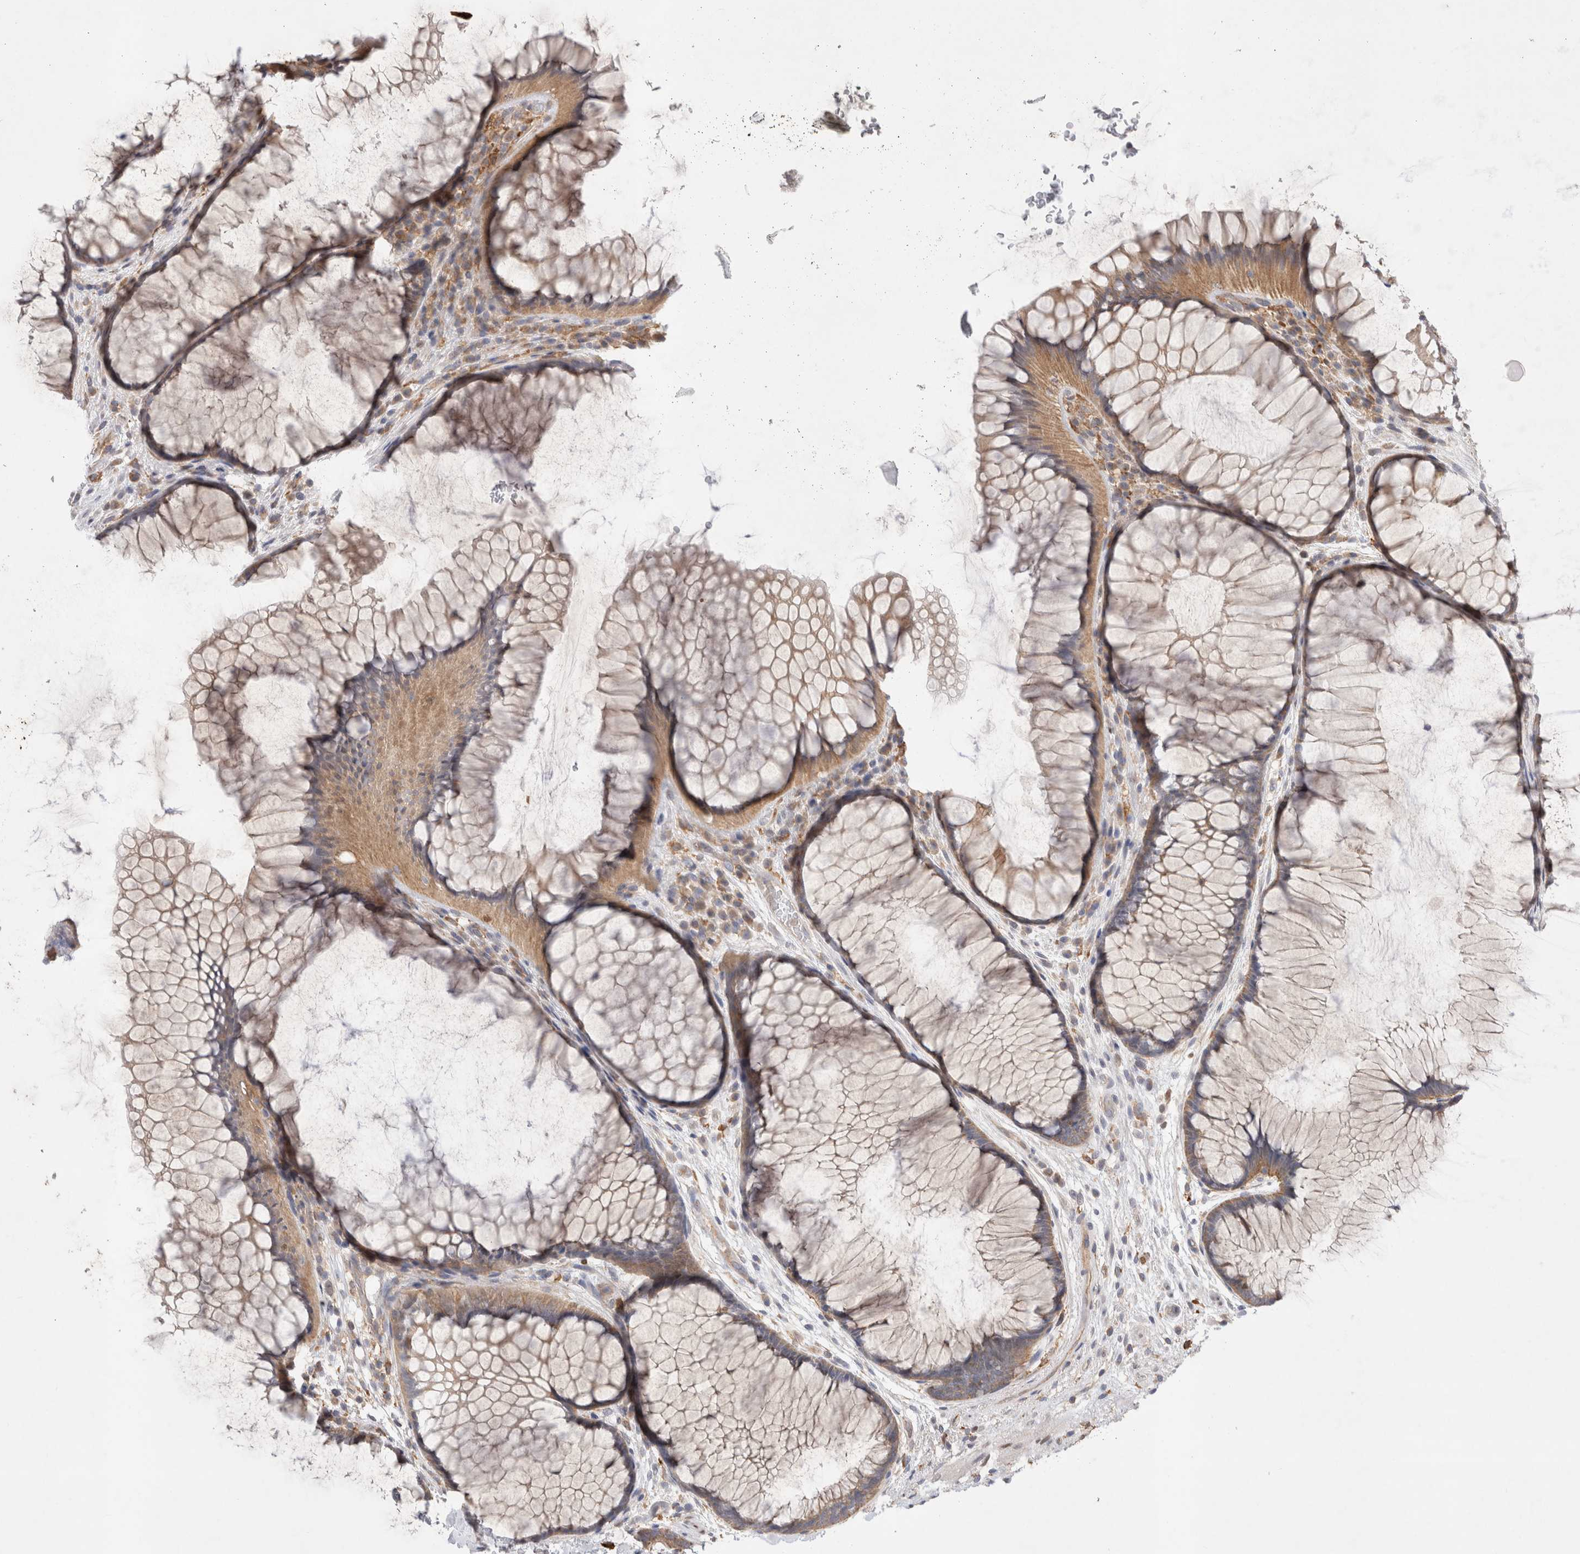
{"staining": {"intensity": "moderate", "quantity": ">75%", "location": "cytoplasmic/membranous"}, "tissue": "rectum", "cell_type": "Glandular cells", "image_type": "normal", "snomed": [{"axis": "morphology", "description": "Normal tissue, NOS"}, {"axis": "topography", "description": "Rectum"}], "caption": "Glandular cells reveal moderate cytoplasmic/membranous positivity in about >75% of cells in normal rectum.", "gene": "CDCA7L", "patient": {"sex": "male", "age": 51}}